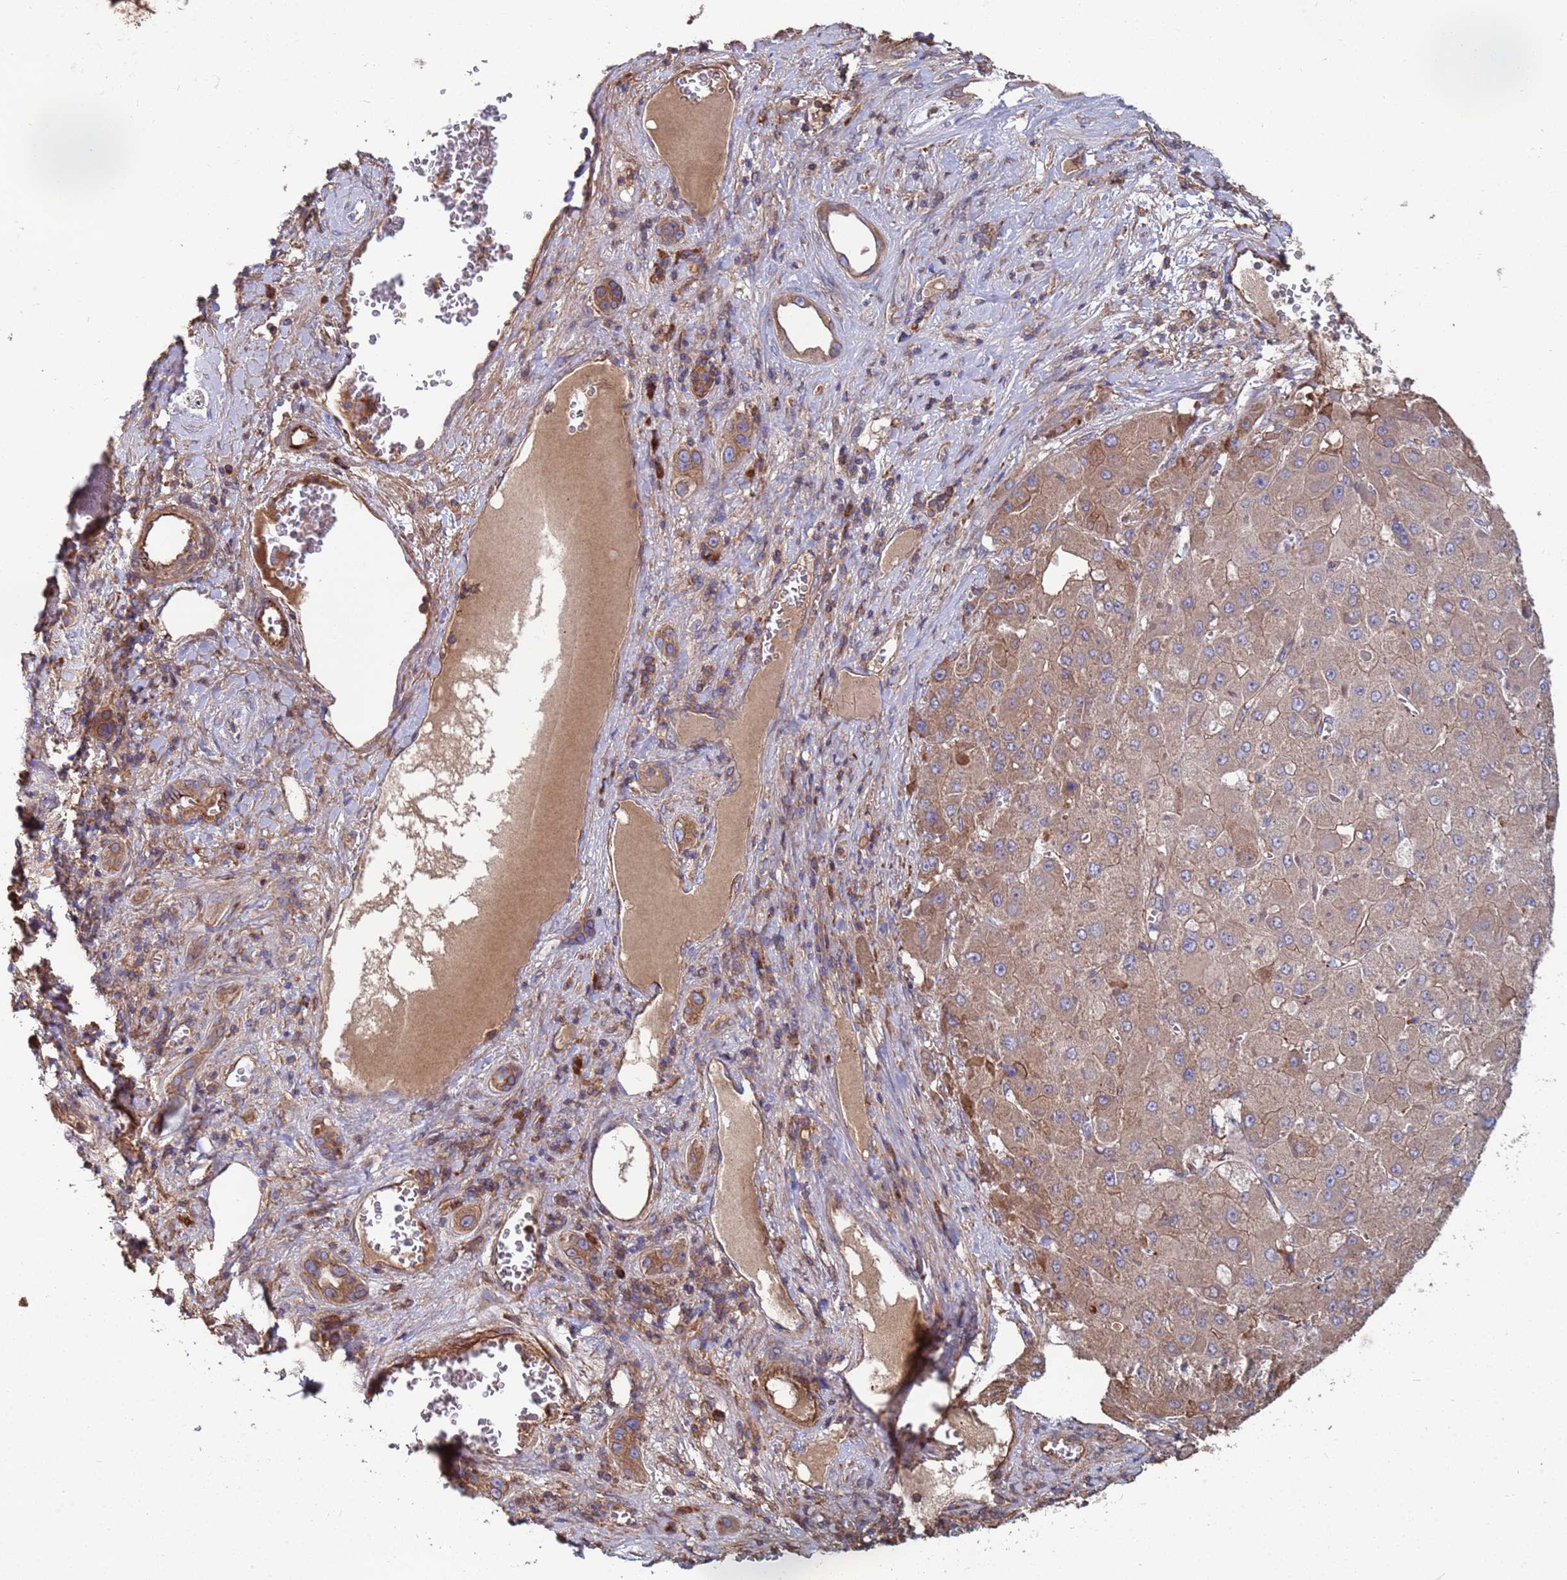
{"staining": {"intensity": "moderate", "quantity": ">75%", "location": "cytoplasmic/membranous"}, "tissue": "liver cancer", "cell_type": "Tumor cells", "image_type": "cancer", "snomed": [{"axis": "morphology", "description": "Carcinoma, Hepatocellular, NOS"}, {"axis": "topography", "description": "Liver"}], "caption": "Human liver cancer (hepatocellular carcinoma) stained with a protein marker displays moderate staining in tumor cells.", "gene": "PYCR1", "patient": {"sex": "female", "age": 73}}